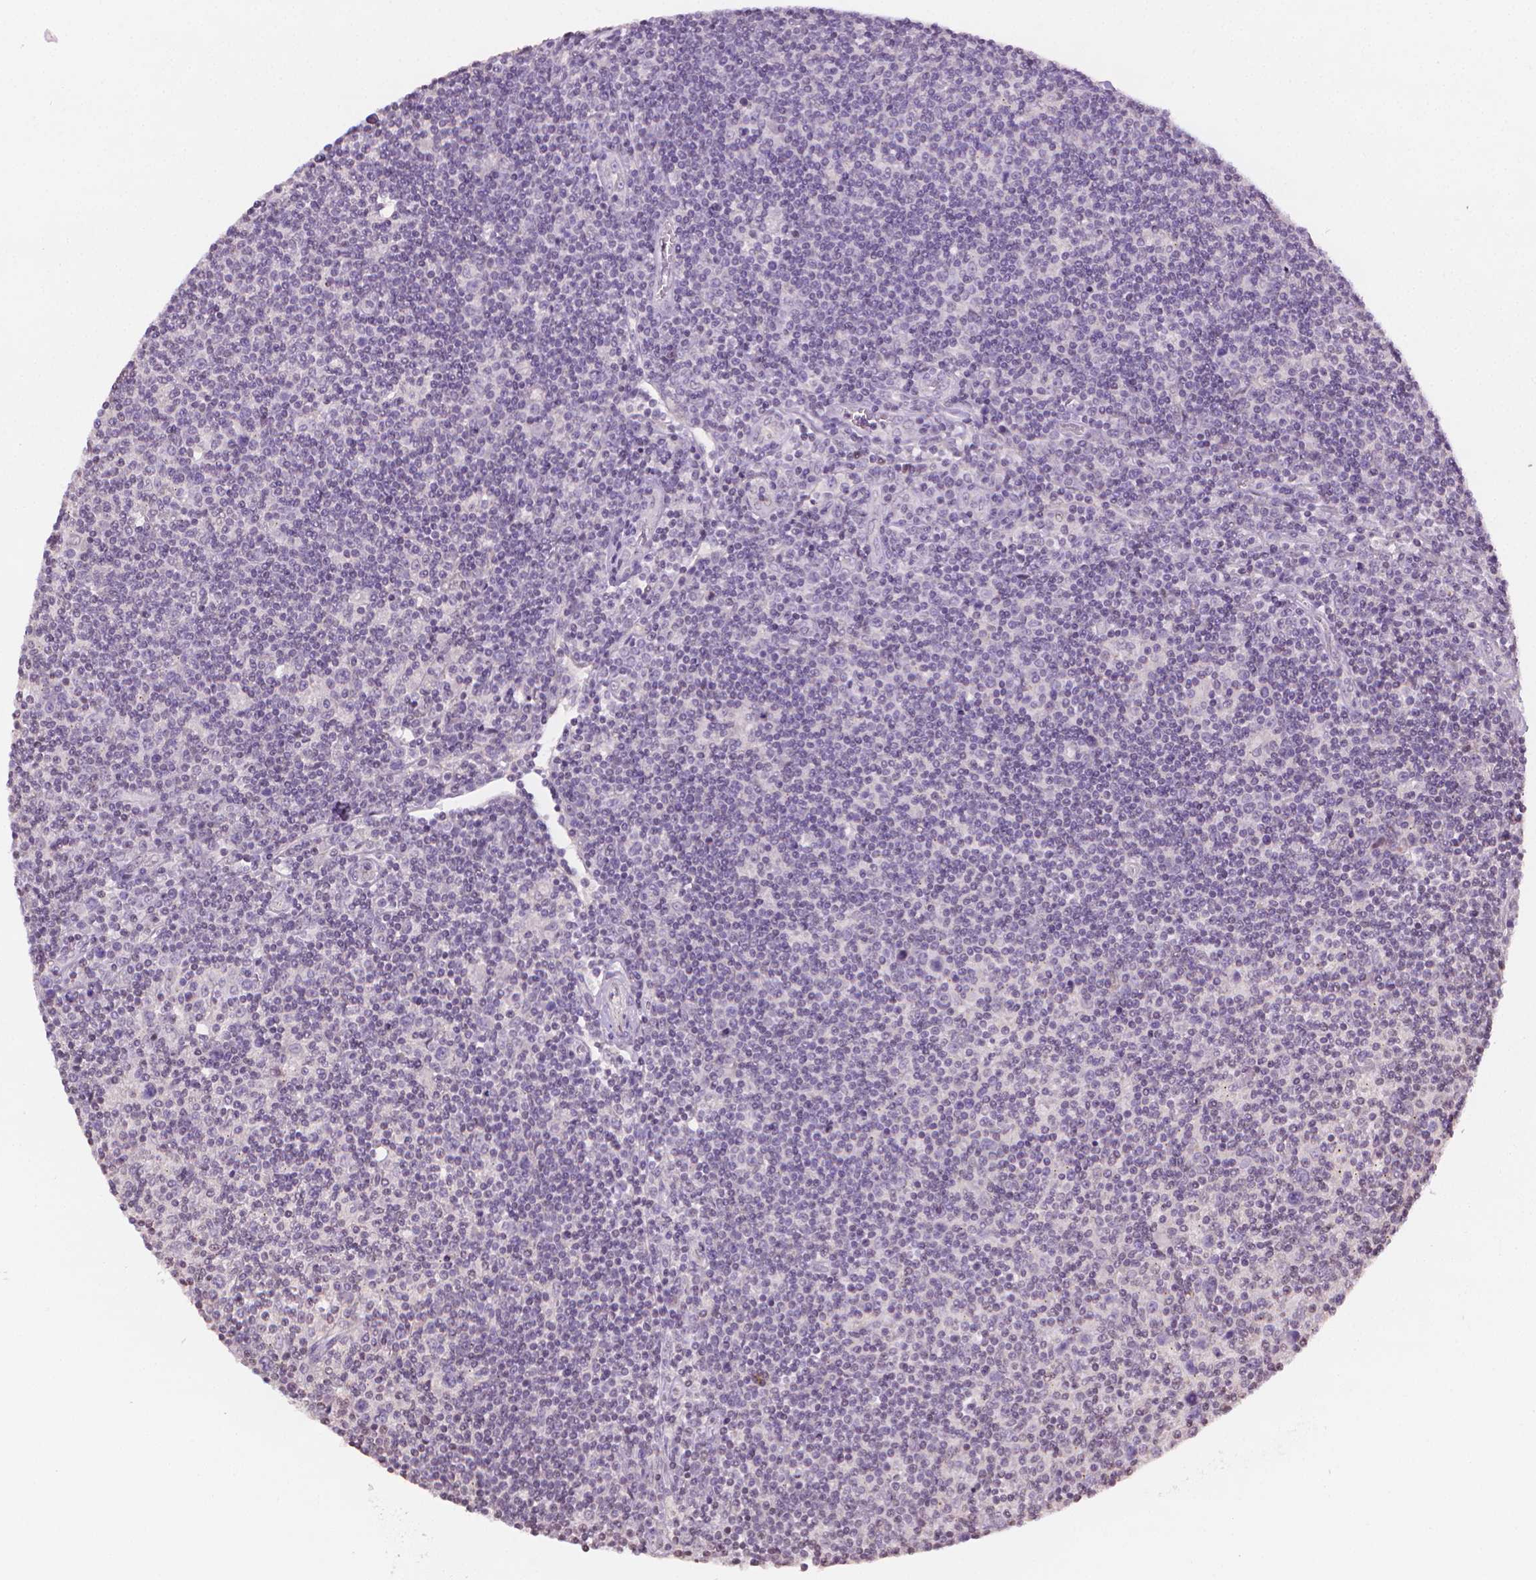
{"staining": {"intensity": "negative", "quantity": "none", "location": "none"}, "tissue": "lymphoma", "cell_type": "Tumor cells", "image_type": "cancer", "snomed": [{"axis": "morphology", "description": "Hodgkin's disease, NOS"}, {"axis": "topography", "description": "Lymph node"}], "caption": "Immunohistochemistry (IHC) photomicrograph of human lymphoma stained for a protein (brown), which demonstrates no positivity in tumor cells. Brightfield microscopy of IHC stained with DAB (brown) and hematoxylin (blue), captured at high magnification.", "gene": "NCAN", "patient": {"sex": "male", "age": 40}}